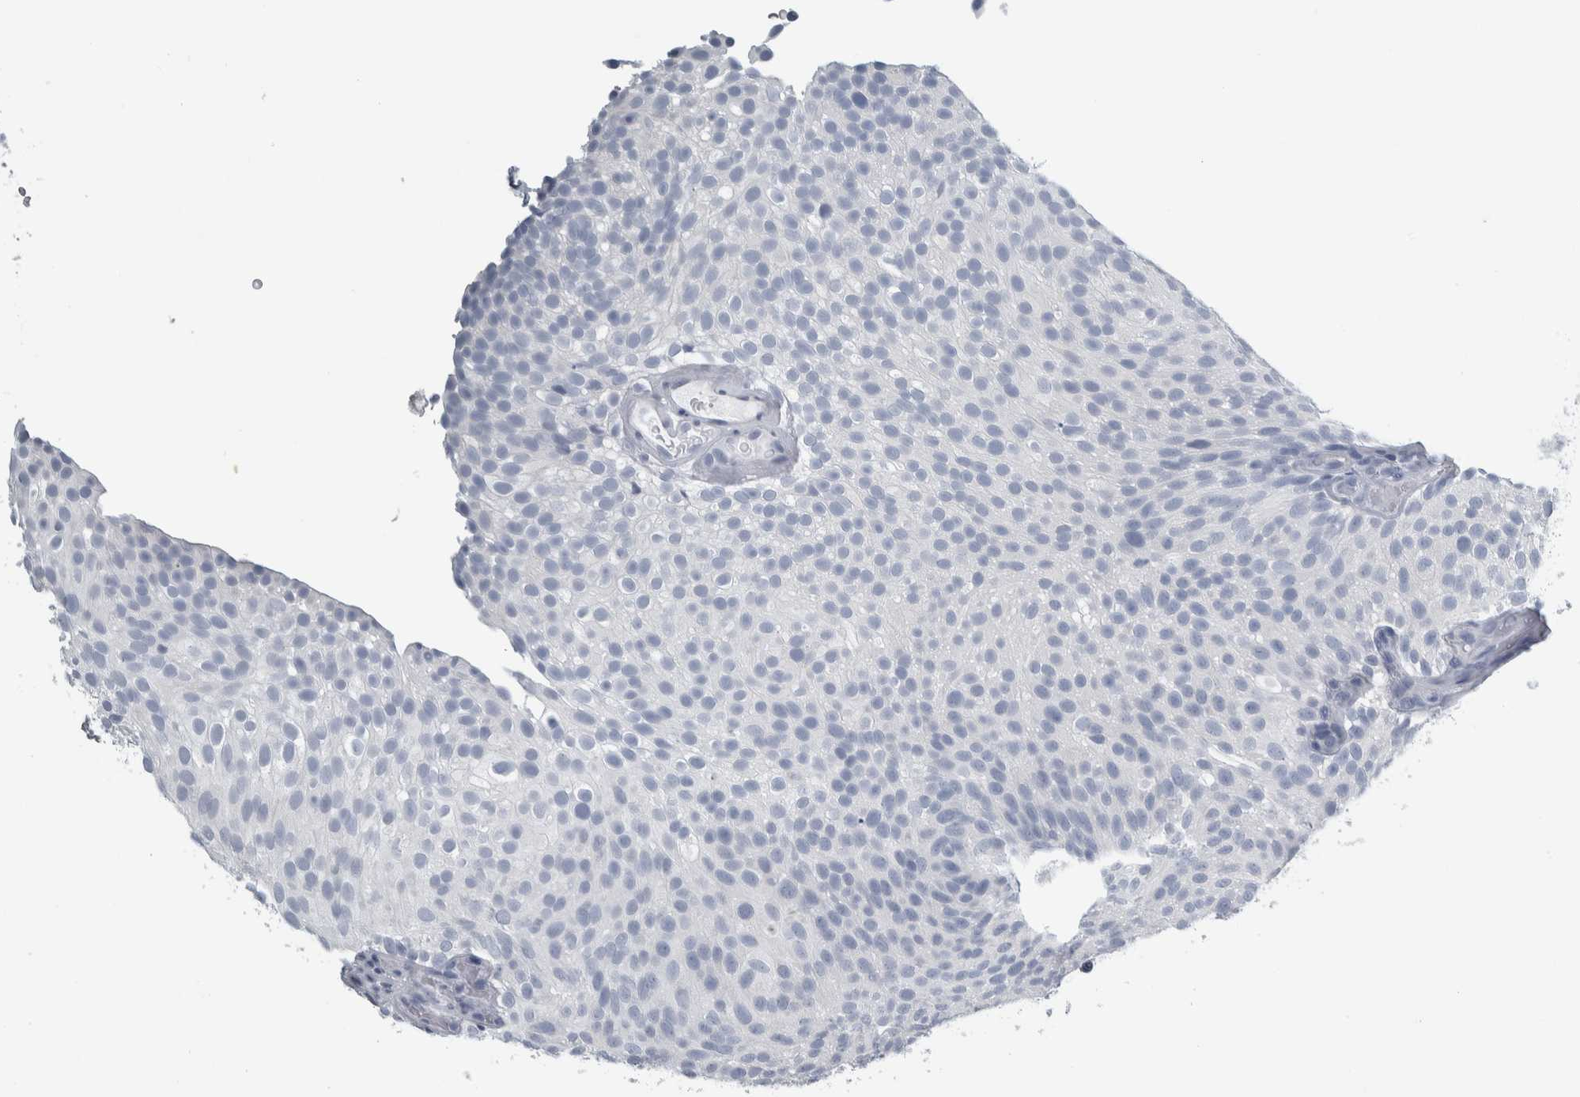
{"staining": {"intensity": "negative", "quantity": "none", "location": "none"}, "tissue": "urothelial cancer", "cell_type": "Tumor cells", "image_type": "cancer", "snomed": [{"axis": "morphology", "description": "Urothelial carcinoma, Low grade"}, {"axis": "topography", "description": "Urinary bladder"}], "caption": "IHC histopathology image of low-grade urothelial carcinoma stained for a protein (brown), which reveals no positivity in tumor cells. (Brightfield microscopy of DAB immunohistochemistry (IHC) at high magnification).", "gene": "CDH17", "patient": {"sex": "male", "age": 78}}